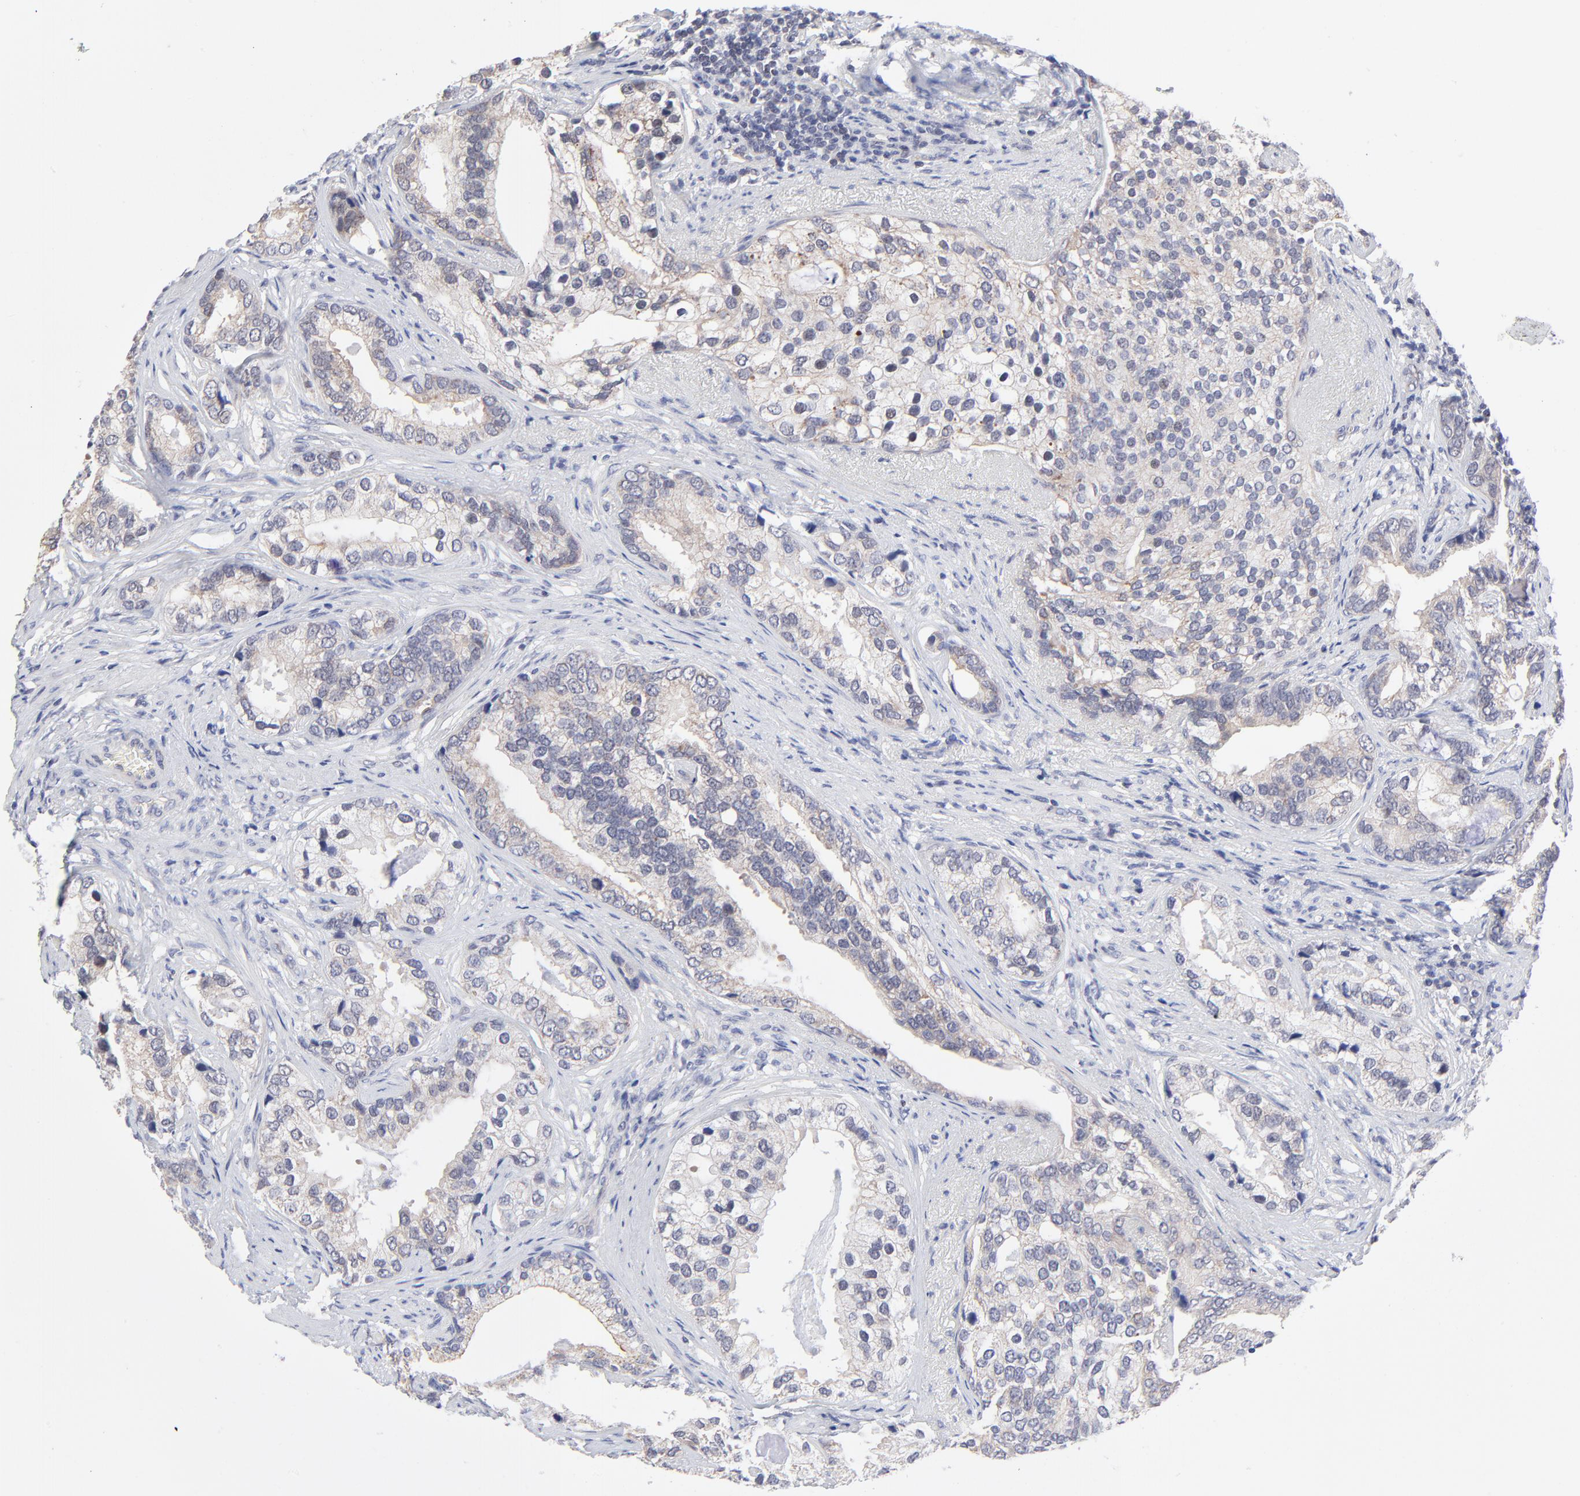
{"staining": {"intensity": "weak", "quantity": "25%-75%", "location": "cytoplasmic/membranous"}, "tissue": "prostate cancer", "cell_type": "Tumor cells", "image_type": "cancer", "snomed": [{"axis": "morphology", "description": "Adenocarcinoma, Low grade"}, {"axis": "topography", "description": "Prostate"}], "caption": "A brown stain labels weak cytoplasmic/membranous staining of a protein in prostate cancer (low-grade adenocarcinoma) tumor cells. (IHC, brightfield microscopy, high magnification).", "gene": "FBXO8", "patient": {"sex": "male", "age": 71}}